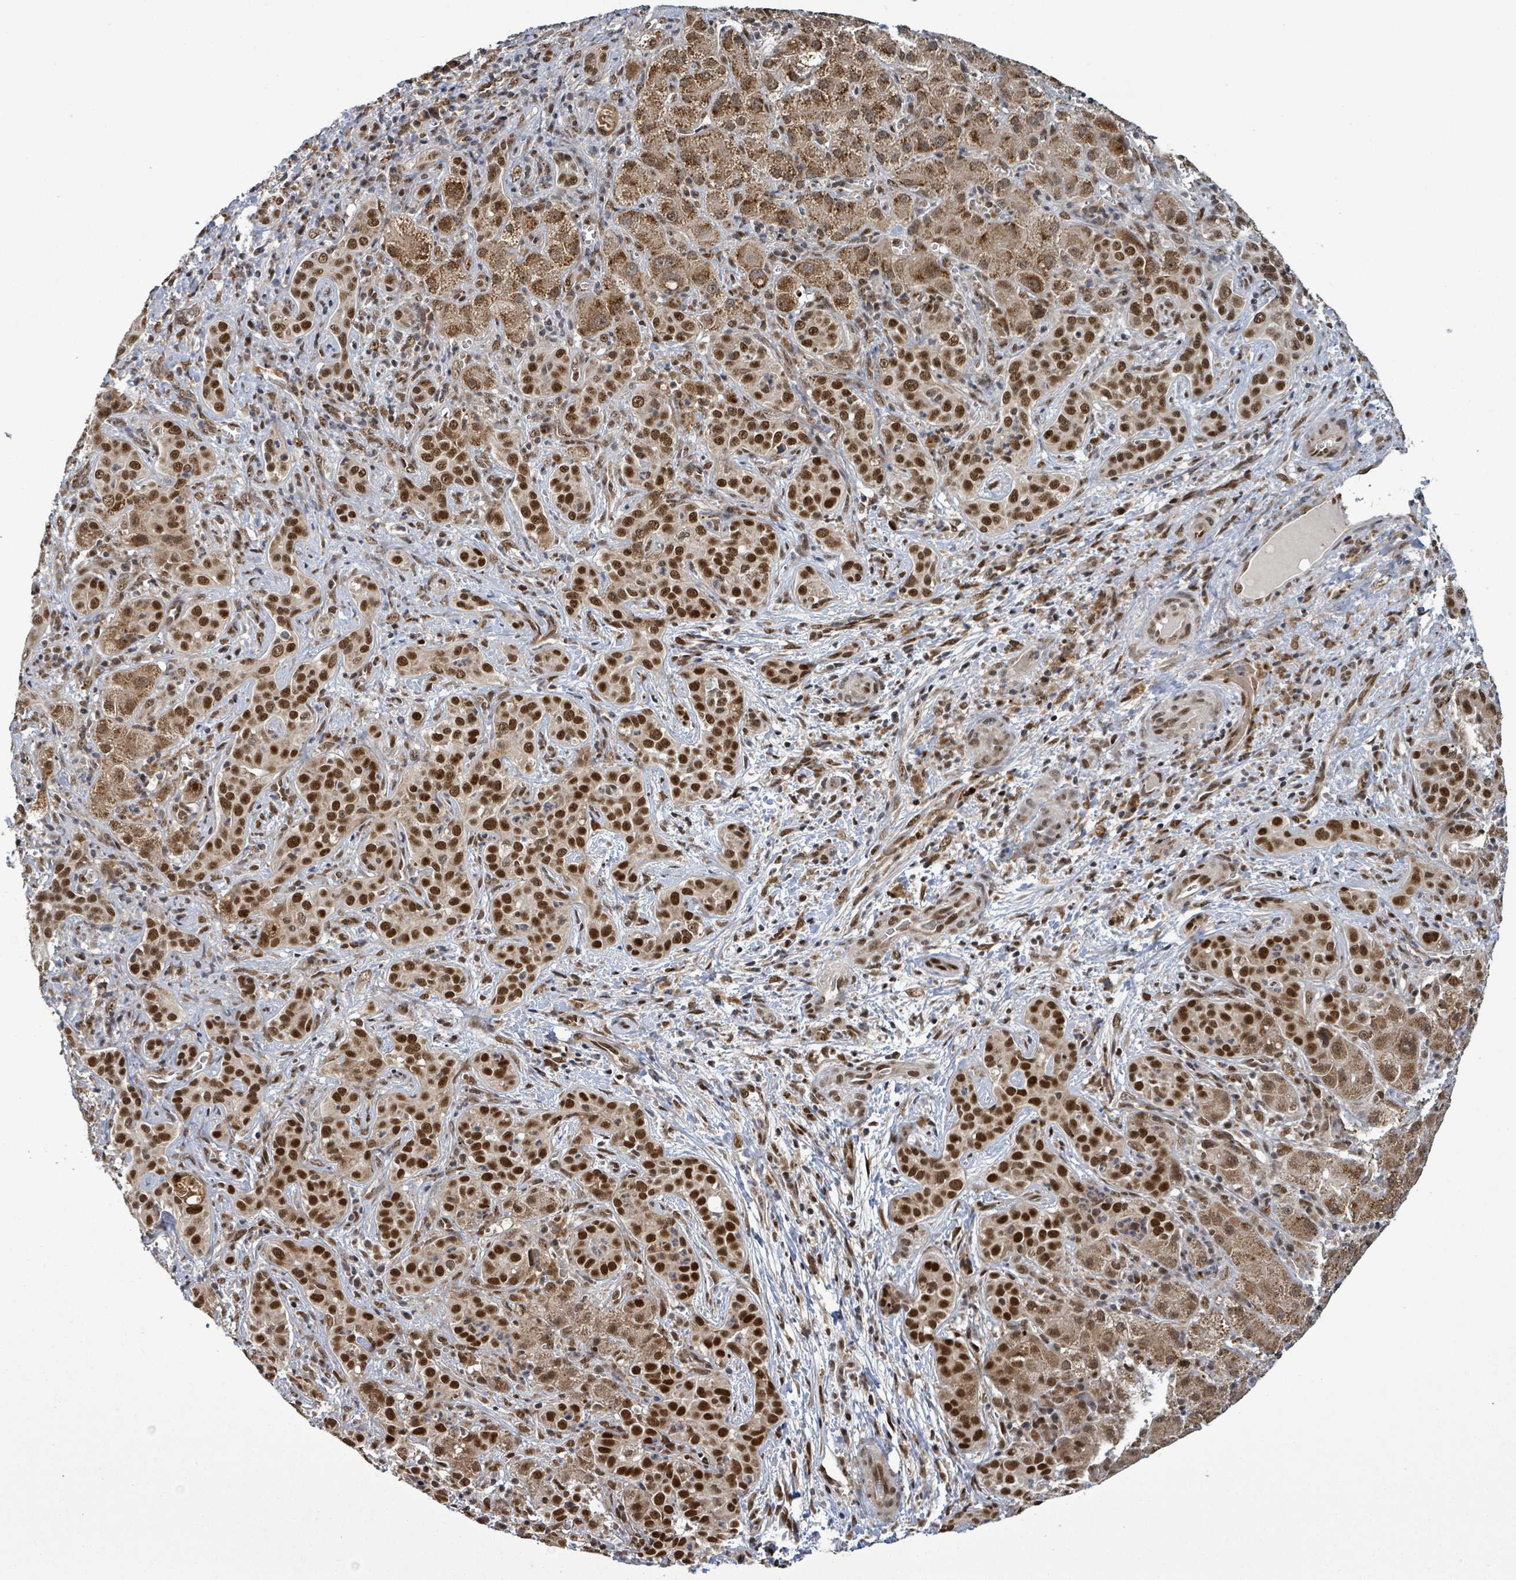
{"staining": {"intensity": "strong", "quantity": ">75%", "location": "cytoplasmic/membranous,nuclear"}, "tissue": "liver cancer", "cell_type": "Tumor cells", "image_type": "cancer", "snomed": [{"axis": "morphology", "description": "Cholangiocarcinoma"}, {"axis": "topography", "description": "Liver"}], "caption": "A brown stain labels strong cytoplasmic/membranous and nuclear staining of a protein in human liver cancer (cholangiocarcinoma) tumor cells. The staining was performed using DAB (3,3'-diaminobenzidine) to visualize the protein expression in brown, while the nuclei were stained in blue with hematoxylin (Magnification: 20x).", "gene": "PATZ1", "patient": {"sex": "male", "age": 67}}